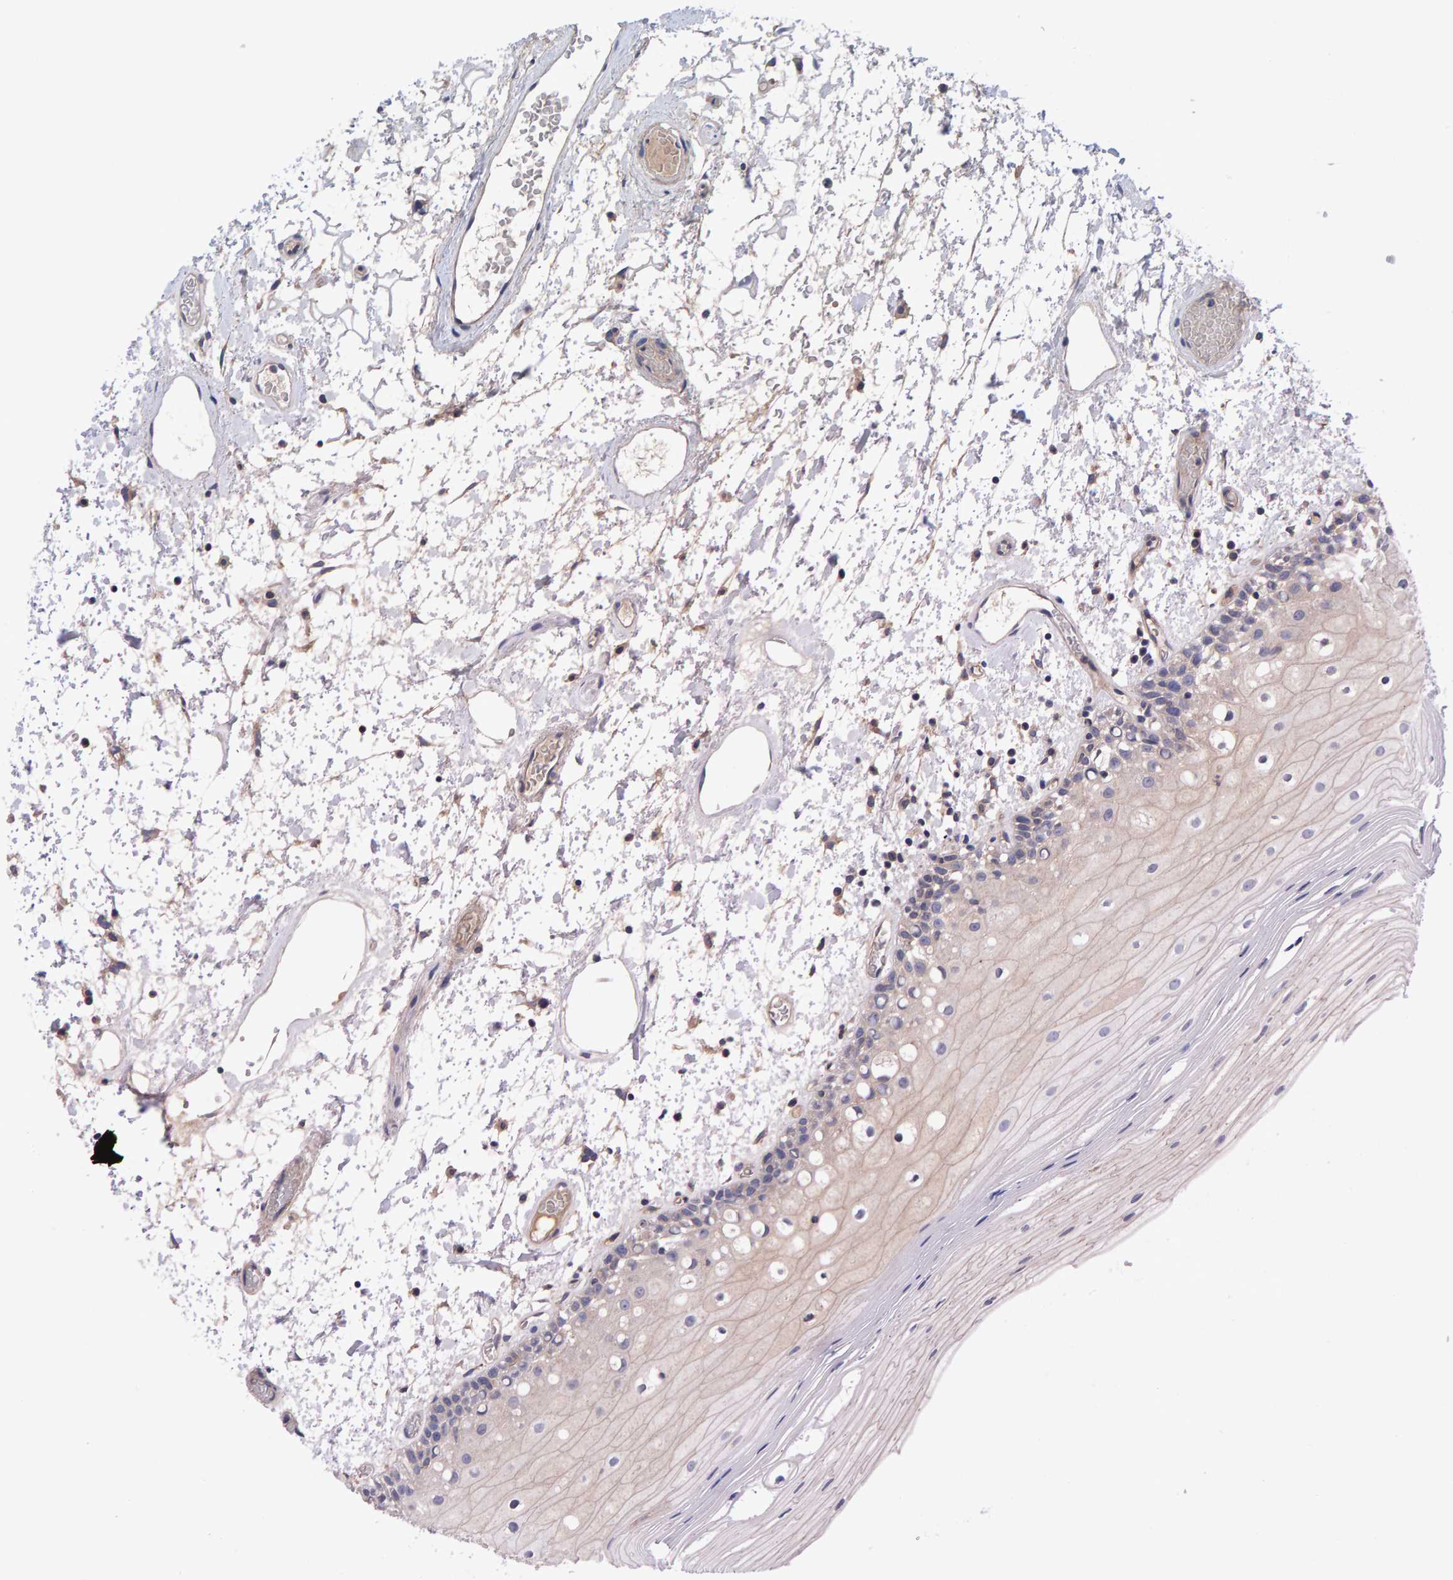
{"staining": {"intensity": "weak", "quantity": "<25%", "location": "cytoplasmic/membranous"}, "tissue": "oral mucosa", "cell_type": "Squamous epithelial cells", "image_type": "normal", "snomed": [{"axis": "morphology", "description": "Normal tissue, NOS"}, {"axis": "topography", "description": "Oral tissue"}], "caption": "Micrograph shows no significant protein staining in squamous epithelial cells of normal oral mucosa.", "gene": "EFR3A", "patient": {"sex": "male", "age": 52}}